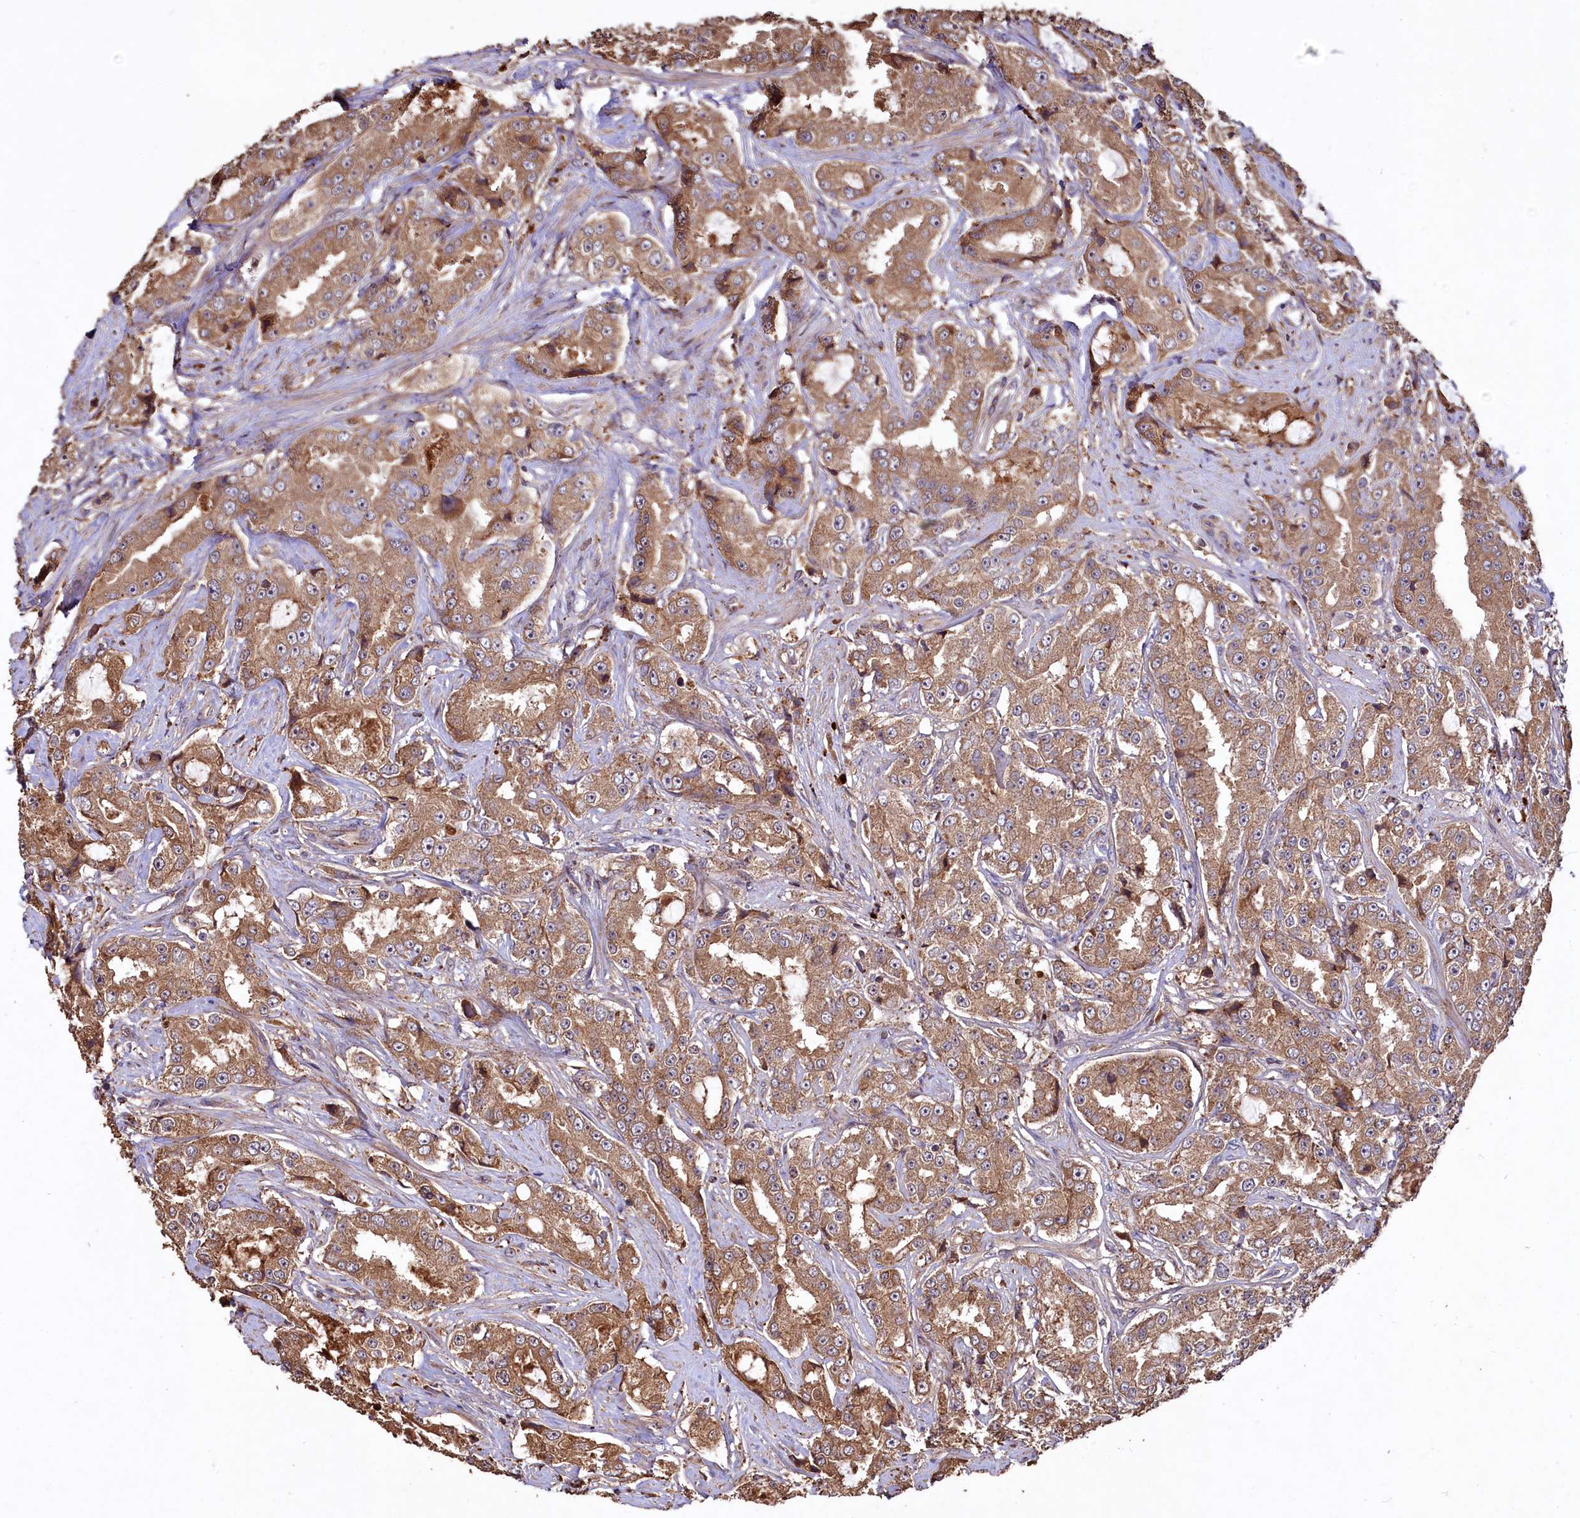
{"staining": {"intensity": "moderate", "quantity": ">75%", "location": "cytoplasmic/membranous"}, "tissue": "prostate cancer", "cell_type": "Tumor cells", "image_type": "cancer", "snomed": [{"axis": "morphology", "description": "Adenocarcinoma, High grade"}, {"axis": "topography", "description": "Prostate"}], "caption": "Protein staining demonstrates moderate cytoplasmic/membranous positivity in about >75% of tumor cells in prostate cancer.", "gene": "TMEM98", "patient": {"sex": "male", "age": 73}}